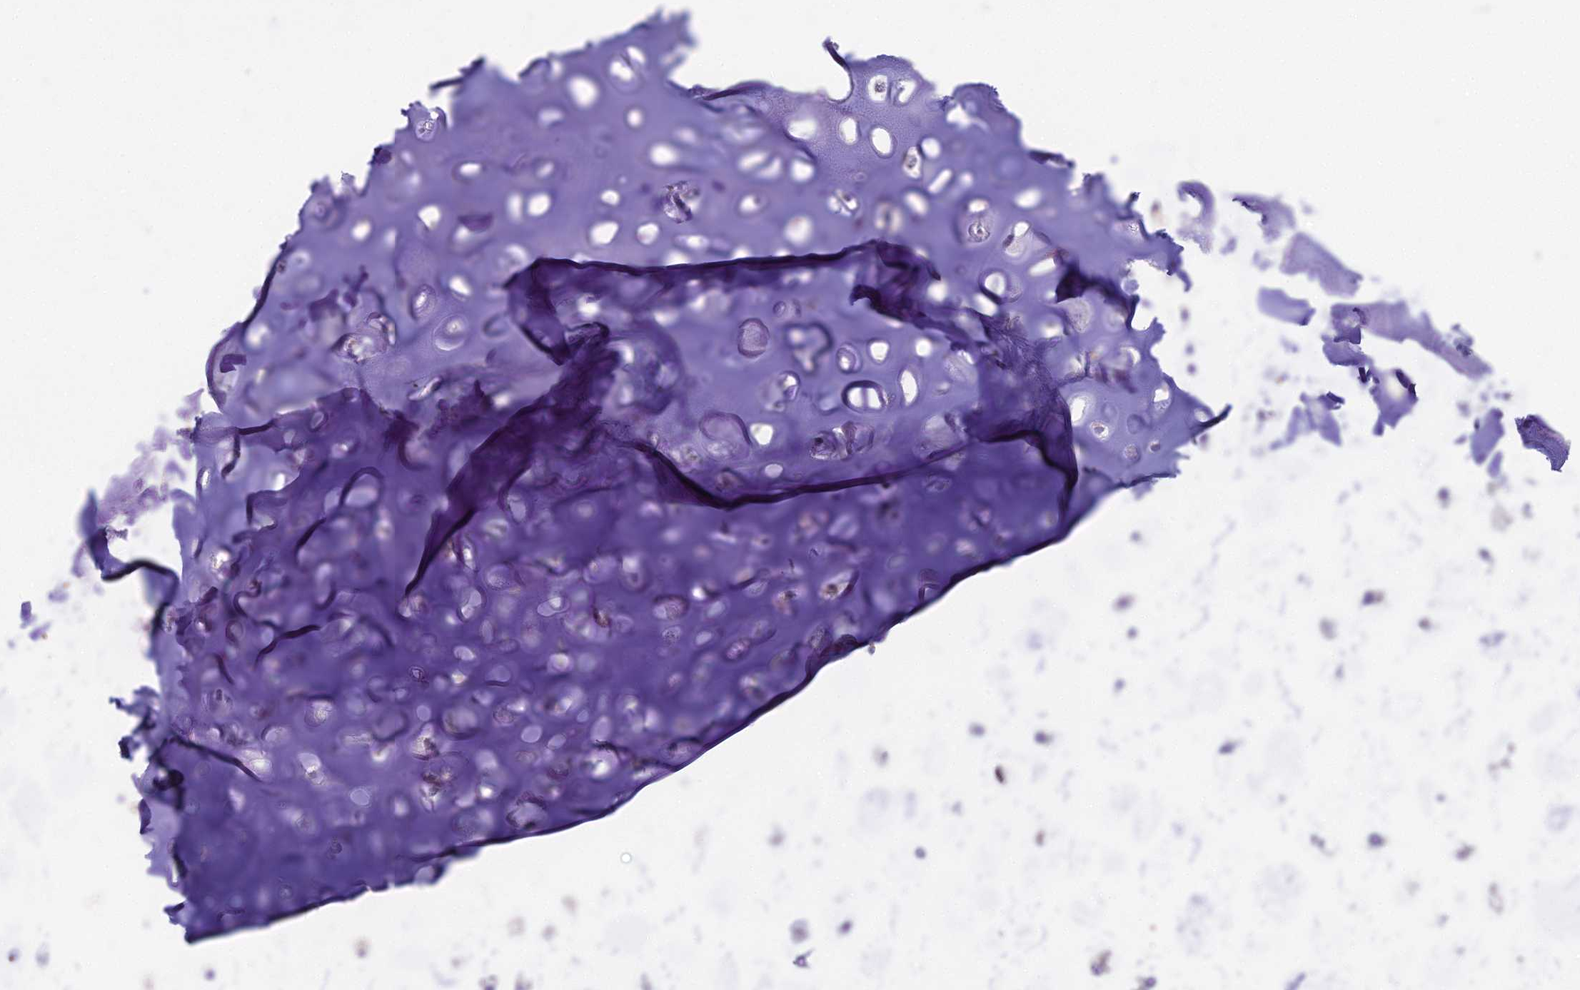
{"staining": {"intensity": "weak", "quantity": ">75%", "location": "cytoplasmic/membranous"}, "tissue": "adipose tissue", "cell_type": "Adipocytes", "image_type": "normal", "snomed": [{"axis": "morphology", "description": "Normal tissue, NOS"}, {"axis": "topography", "description": "Cartilage tissue"}], "caption": "Adipose tissue stained with DAB (3,3'-diaminobenzidine) immunohistochemistry demonstrates low levels of weak cytoplasmic/membranous positivity in about >75% of adipocytes. The protein is stained brown, and the nuclei are stained in blue (DAB (3,3'-diaminobenzidine) IHC with brightfield microscopy, high magnification).", "gene": "HLA", "patient": {"sex": "male", "age": 66}}